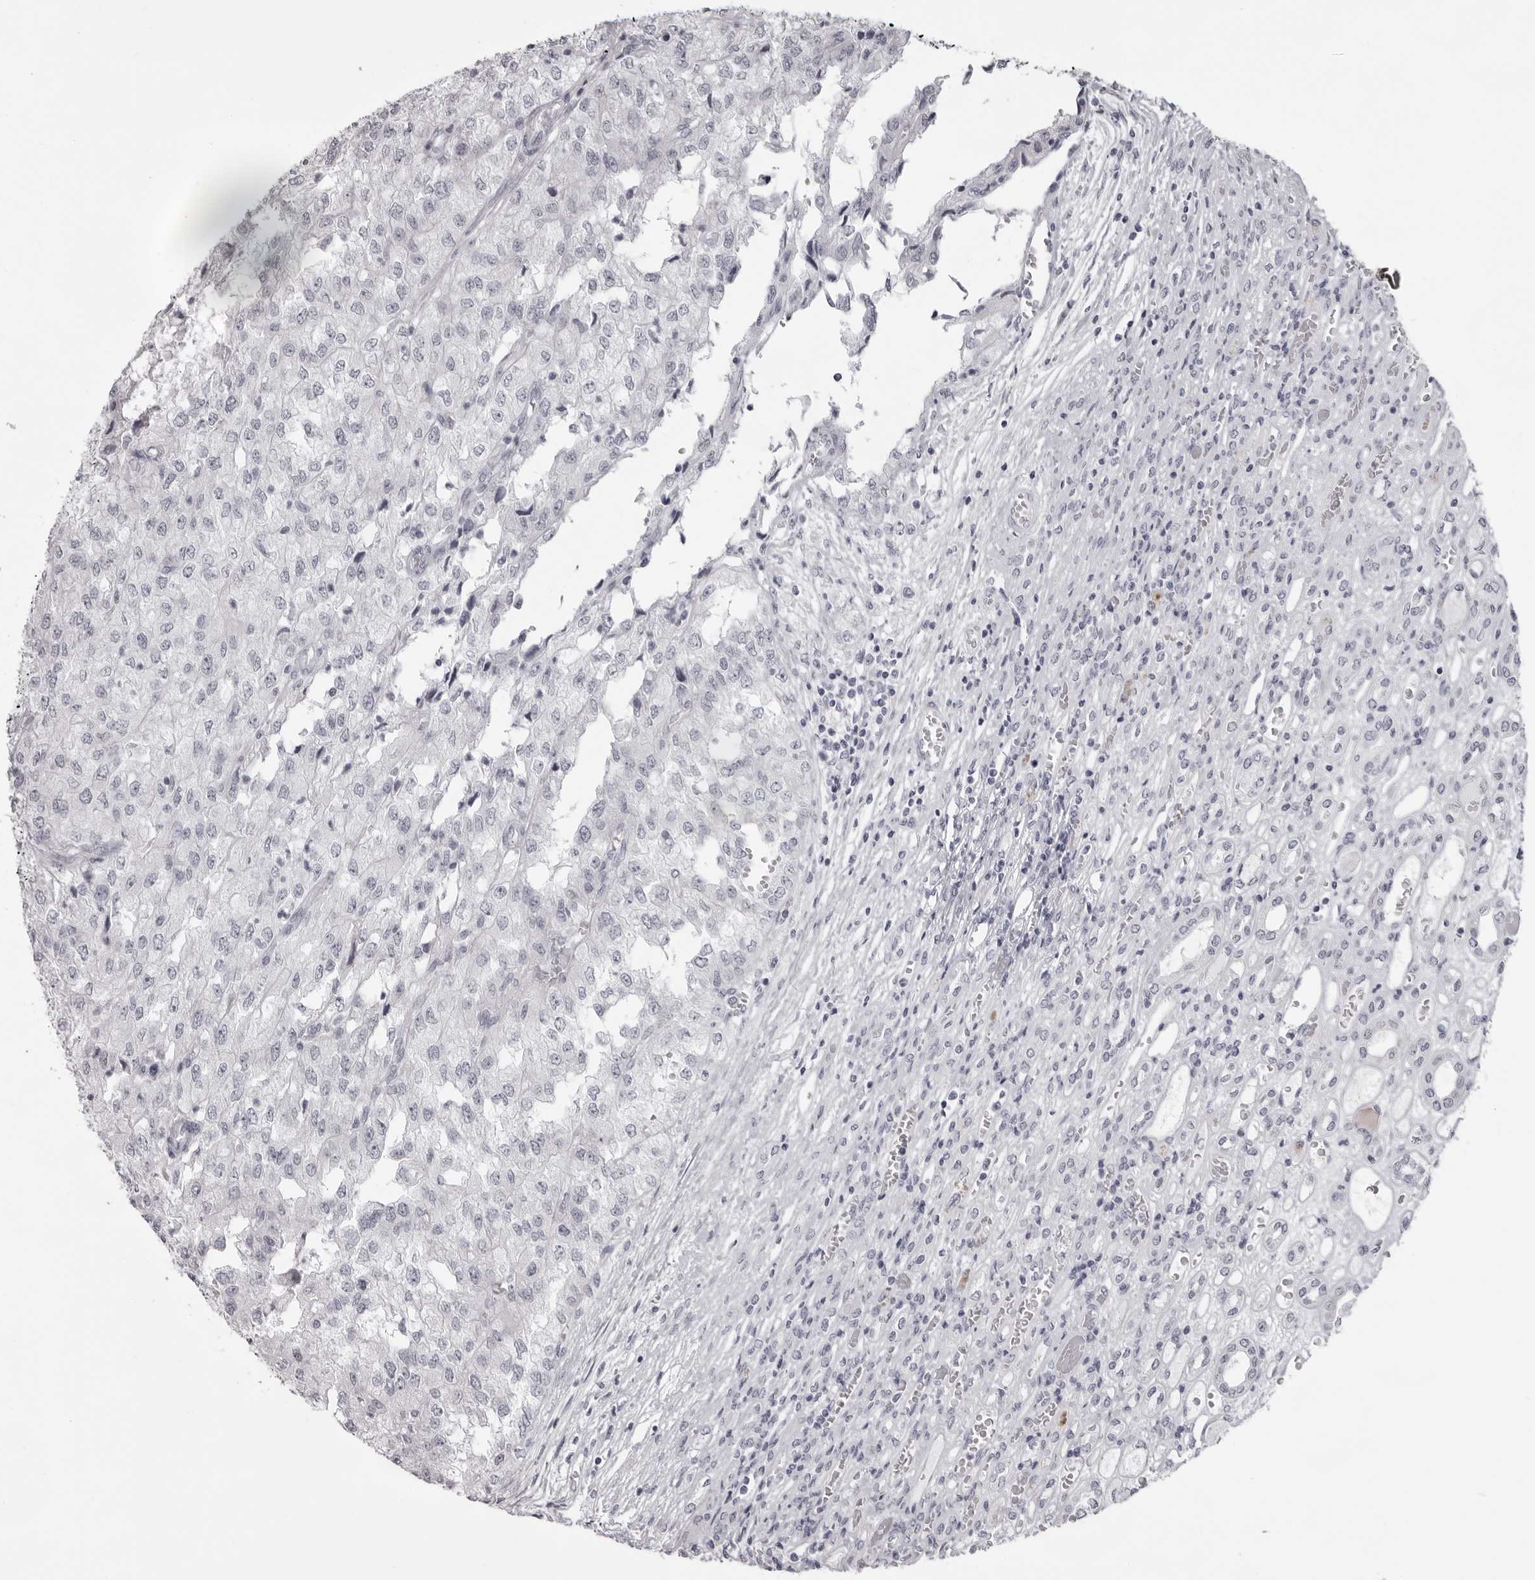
{"staining": {"intensity": "negative", "quantity": "none", "location": "none"}, "tissue": "renal cancer", "cell_type": "Tumor cells", "image_type": "cancer", "snomed": [{"axis": "morphology", "description": "Adenocarcinoma, NOS"}, {"axis": "topography", "description": "Kidney"}], "caption": "The photomicrograph displays no significant expression in tumor cells of renal adenocarcinoma. The staining was performed using DAB (3,3'-diaminobenzidine) to visualize the protein expression in brown, while the nuclei were stained in blue with hematoxylin (Magnification: 20x).", "gene": "NUDT18", "patient": {"sex": "female", "age": 54}}